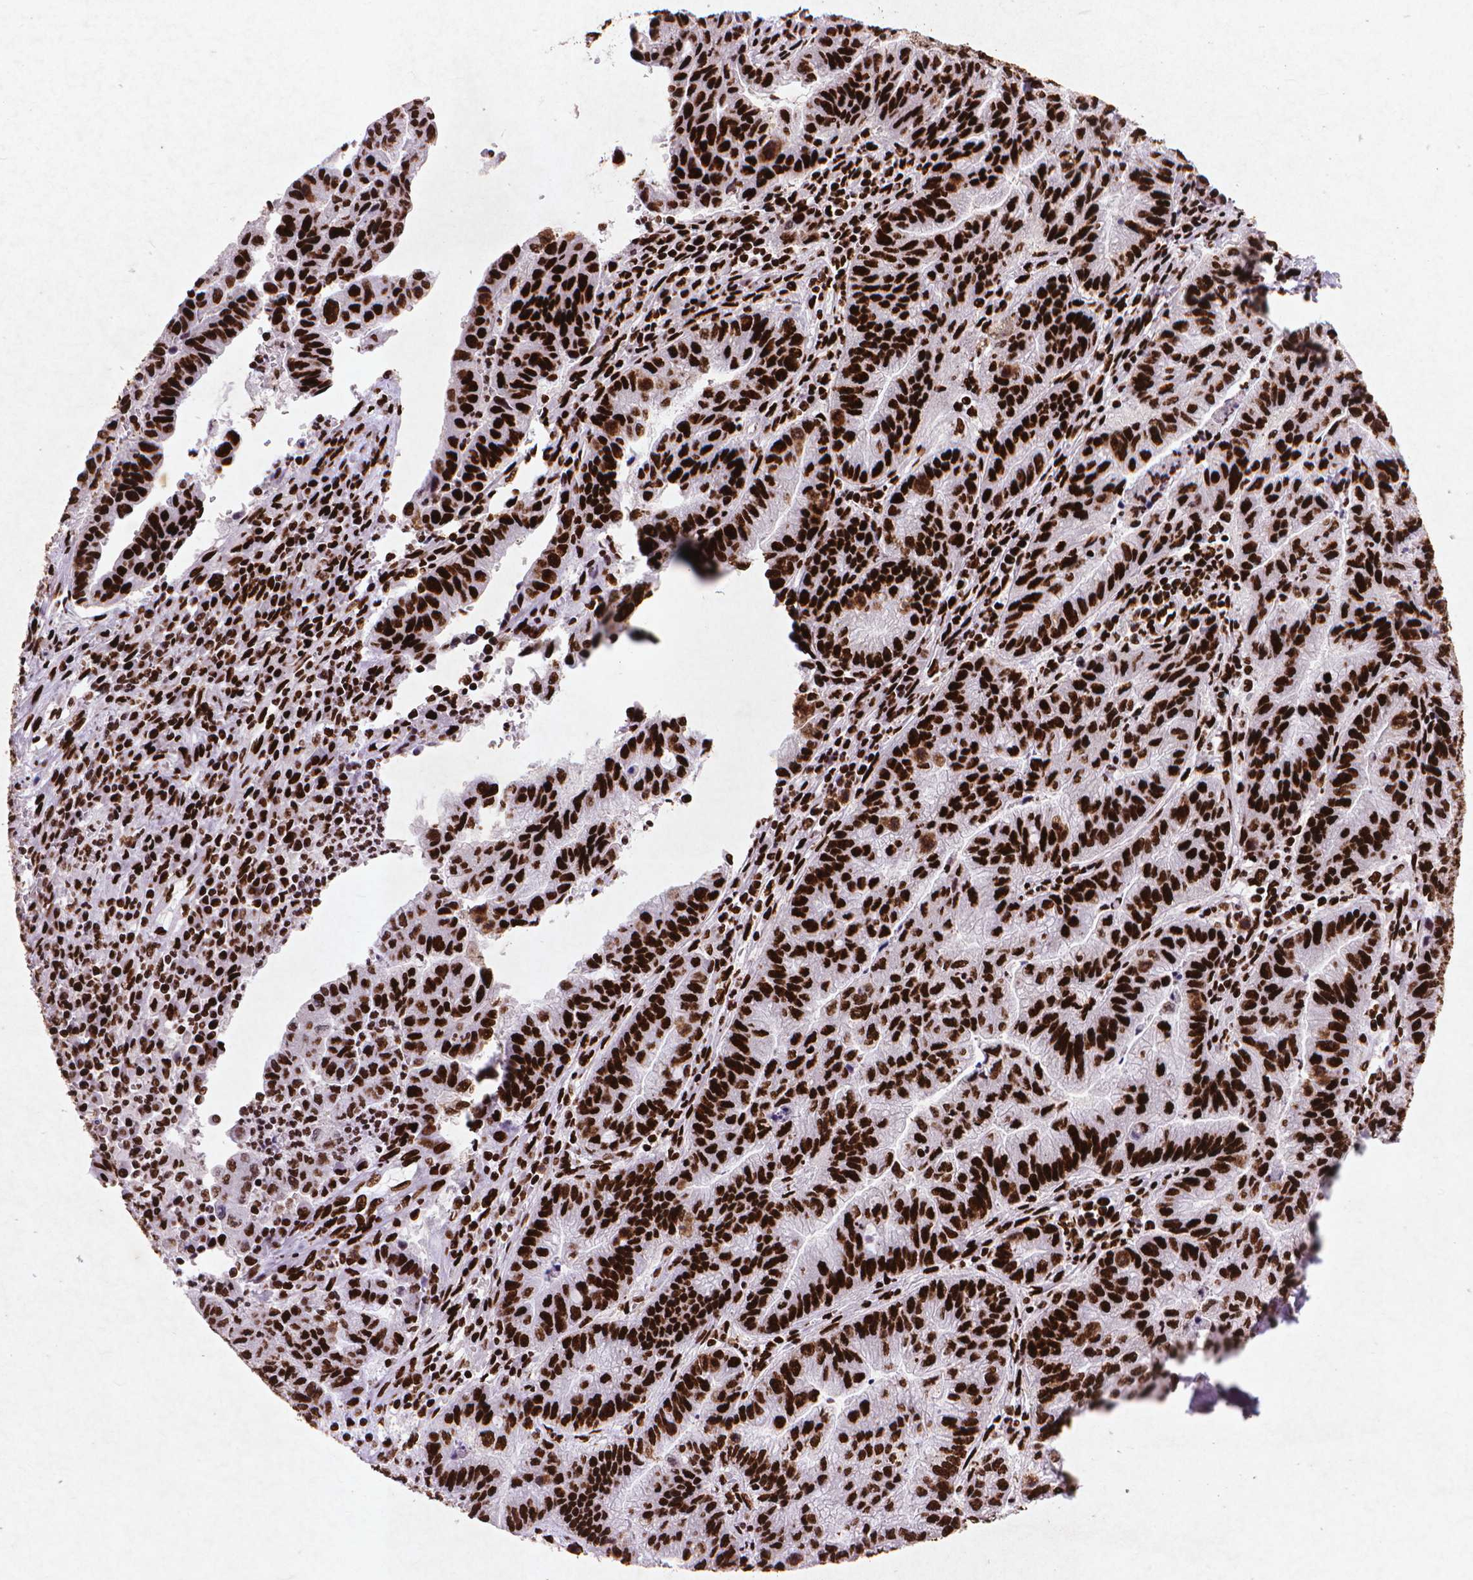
{"staining": {"intensity": "strong", "quantity": ">75%", "location": "nuclear"}, "tissue": "stomach cancer", "cell_type": "Tumor cells", "image_type": "cancer", "snomed": [{"axis": "morphology", "description": "Adenocarcinoma, NOS"}, {"axis": "topography", "description": "Stomach"}], "caption": "This is an image of immunohistochemistry (IHC) staining of adenocarcinoma (stomach), which shows strong staining in the nuclear of tumor cells.", "gene": "CITED2", "patient": {"sex": "male", "age": 83}}